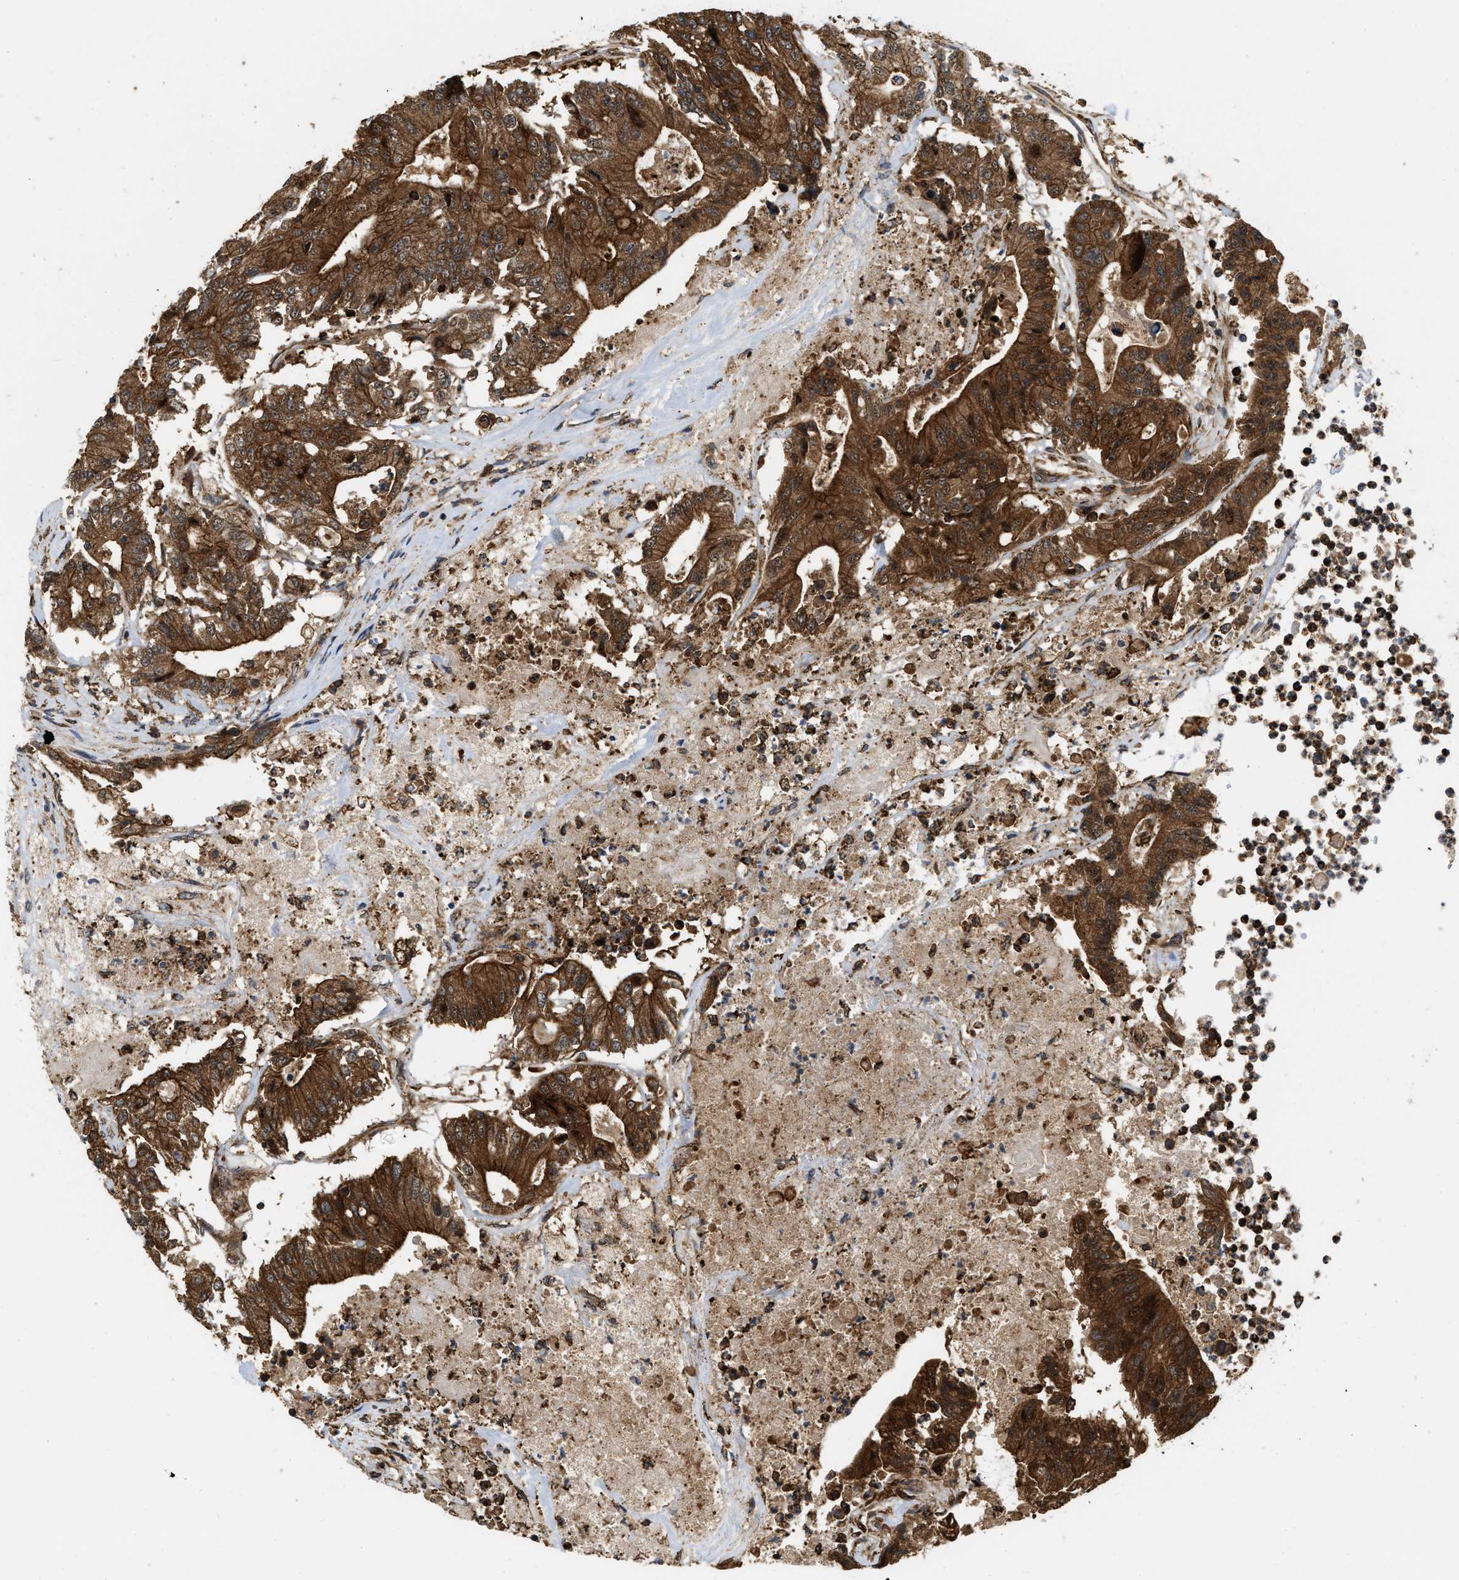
{"staining": {"intensity": "strong", "quantity": ">75%", "location": "cytoplasmic/membranous"}, "tissue": "colorectal cancer", "cell_type": "Tumor cells", "image_type": "cancer", "snomed": [{"axis": "morphology", "description": "Adenocarcinoma, NOS"}, {"axis": "topography", "description": "Colon"}], "caption": "Colorectal cancer (adenocarcinoma) was stained to show a protein in brown. There is high levels of strong cytoplasmic/membranous expression in approximately >75% of tumor cells.", "gene": "IQCE", "patient": {"sex": "female", "age": 77}}